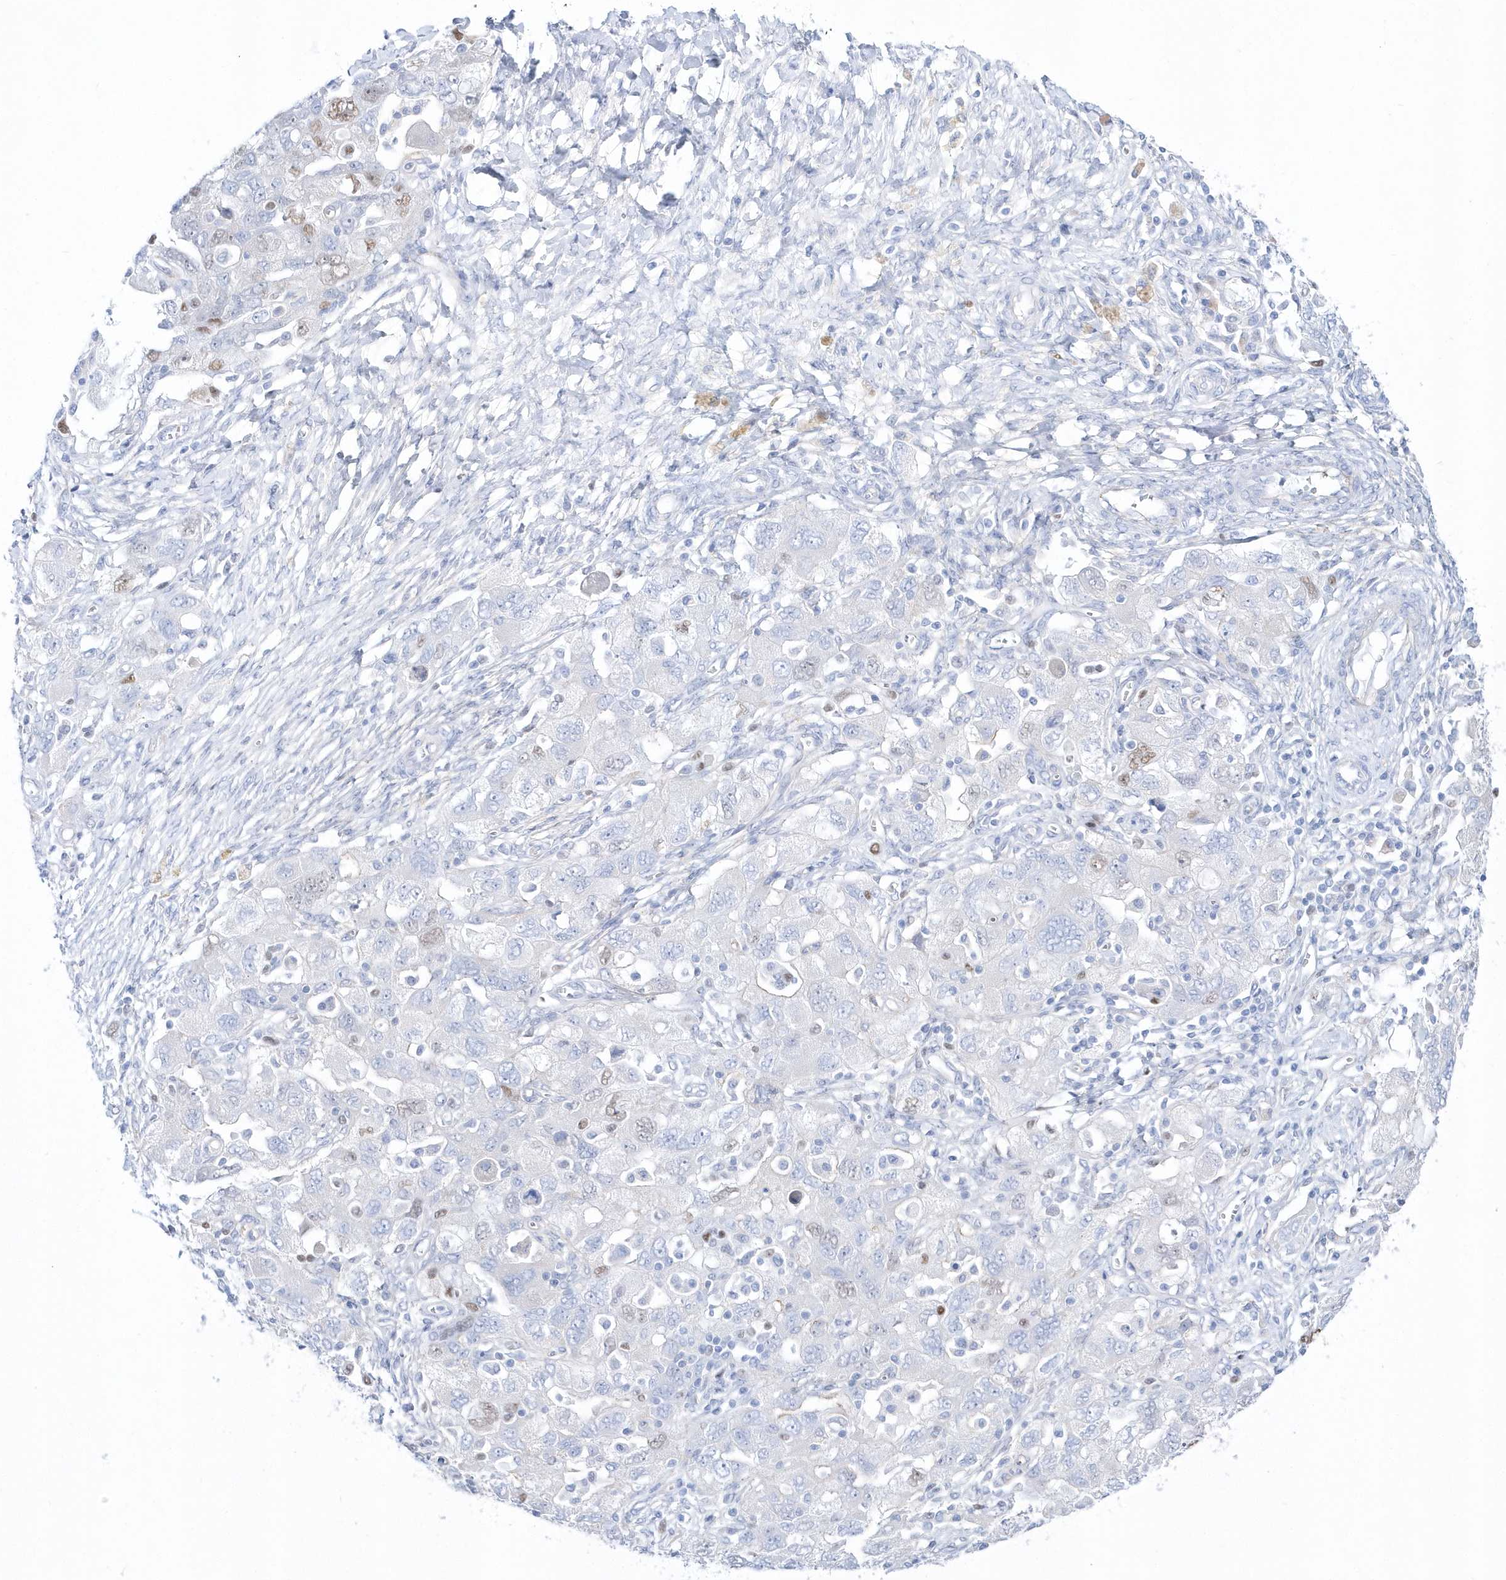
{"staining": {"intensity": "negative", "quantity": "none", "location": "none"}, "tissue": "ovarian cancer", "cell_type": "Tumor cells", "image_type": "cancer", "snomed": [{"axis": "morphology", "description": "Carcinoma, NOS"}, {"axis": "morphology", "description": "Cystadenocarcinoma, serous, NOS"}, {"axis": "topography", "description": "Ovary"}], "caption": "An image of human ovarian cancer (serous cystadenocarcinoma) is negative for staining in tumor cells.", "gene": "TMCO6", "patient": {"sex": "female", "age": 69}}